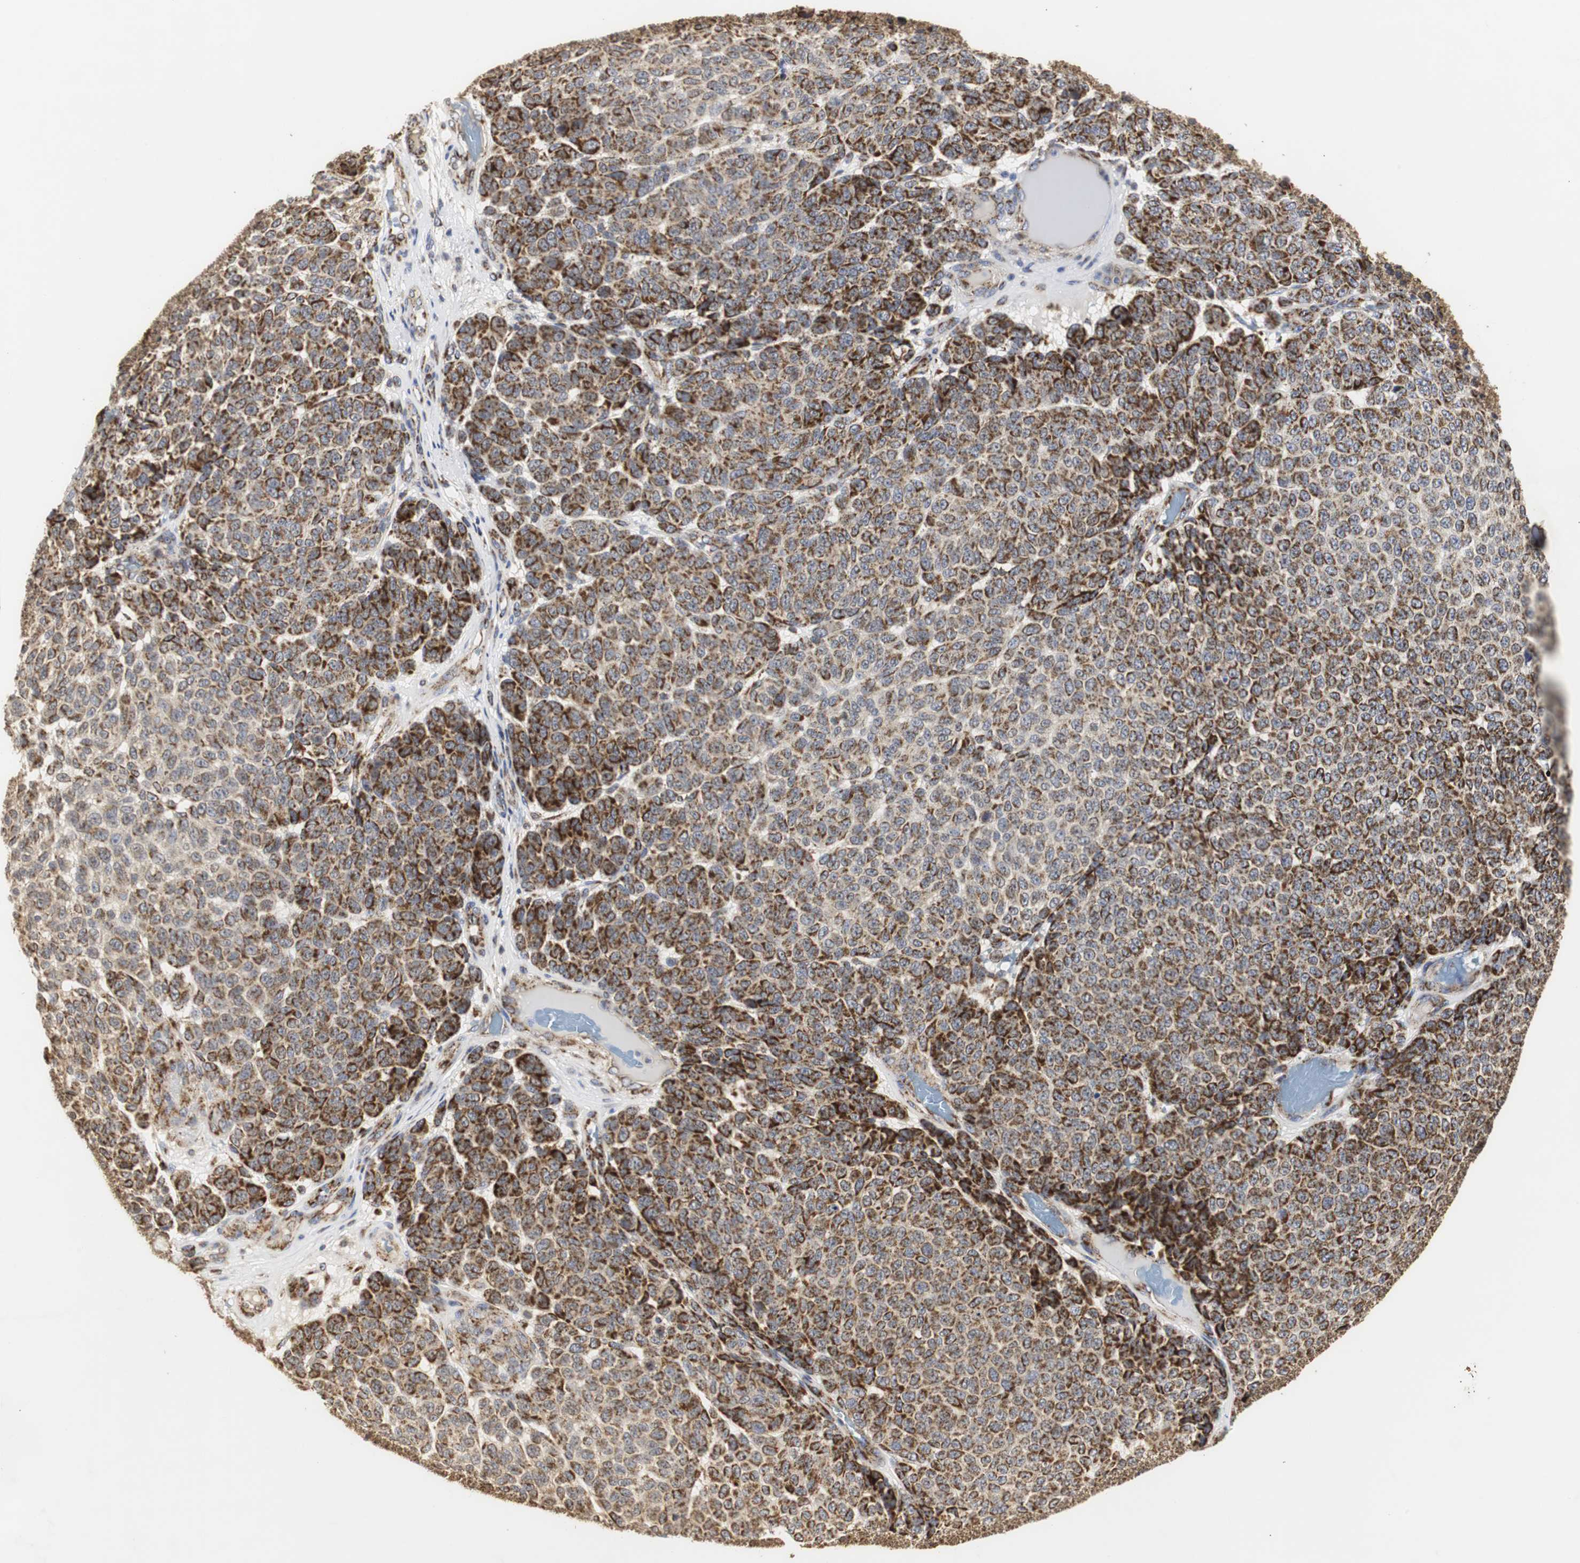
{"staining": {"intensity": "strong", "quantity": ">75%", "location": "cytoplasmic/membranous"}, "tissue": "melanoma", "cell_type": "Tumor cells", "image_type": "cancer", "snomed": [{"axis": "morphology", "description": "Malignant melanoma, NOS"}, {"axis": "topography", "description": "Skin"}], "caption": "A brown stain labels strong cytoplasmic/membranous staining of a protein in human melanoma tumor cells. (DAB (3,3'-diaminobenzidine) IHC with brightfield microscopy, high magnification).", "gene": "HSD17B10", "patient": {"sex": "male", "age": 59}}